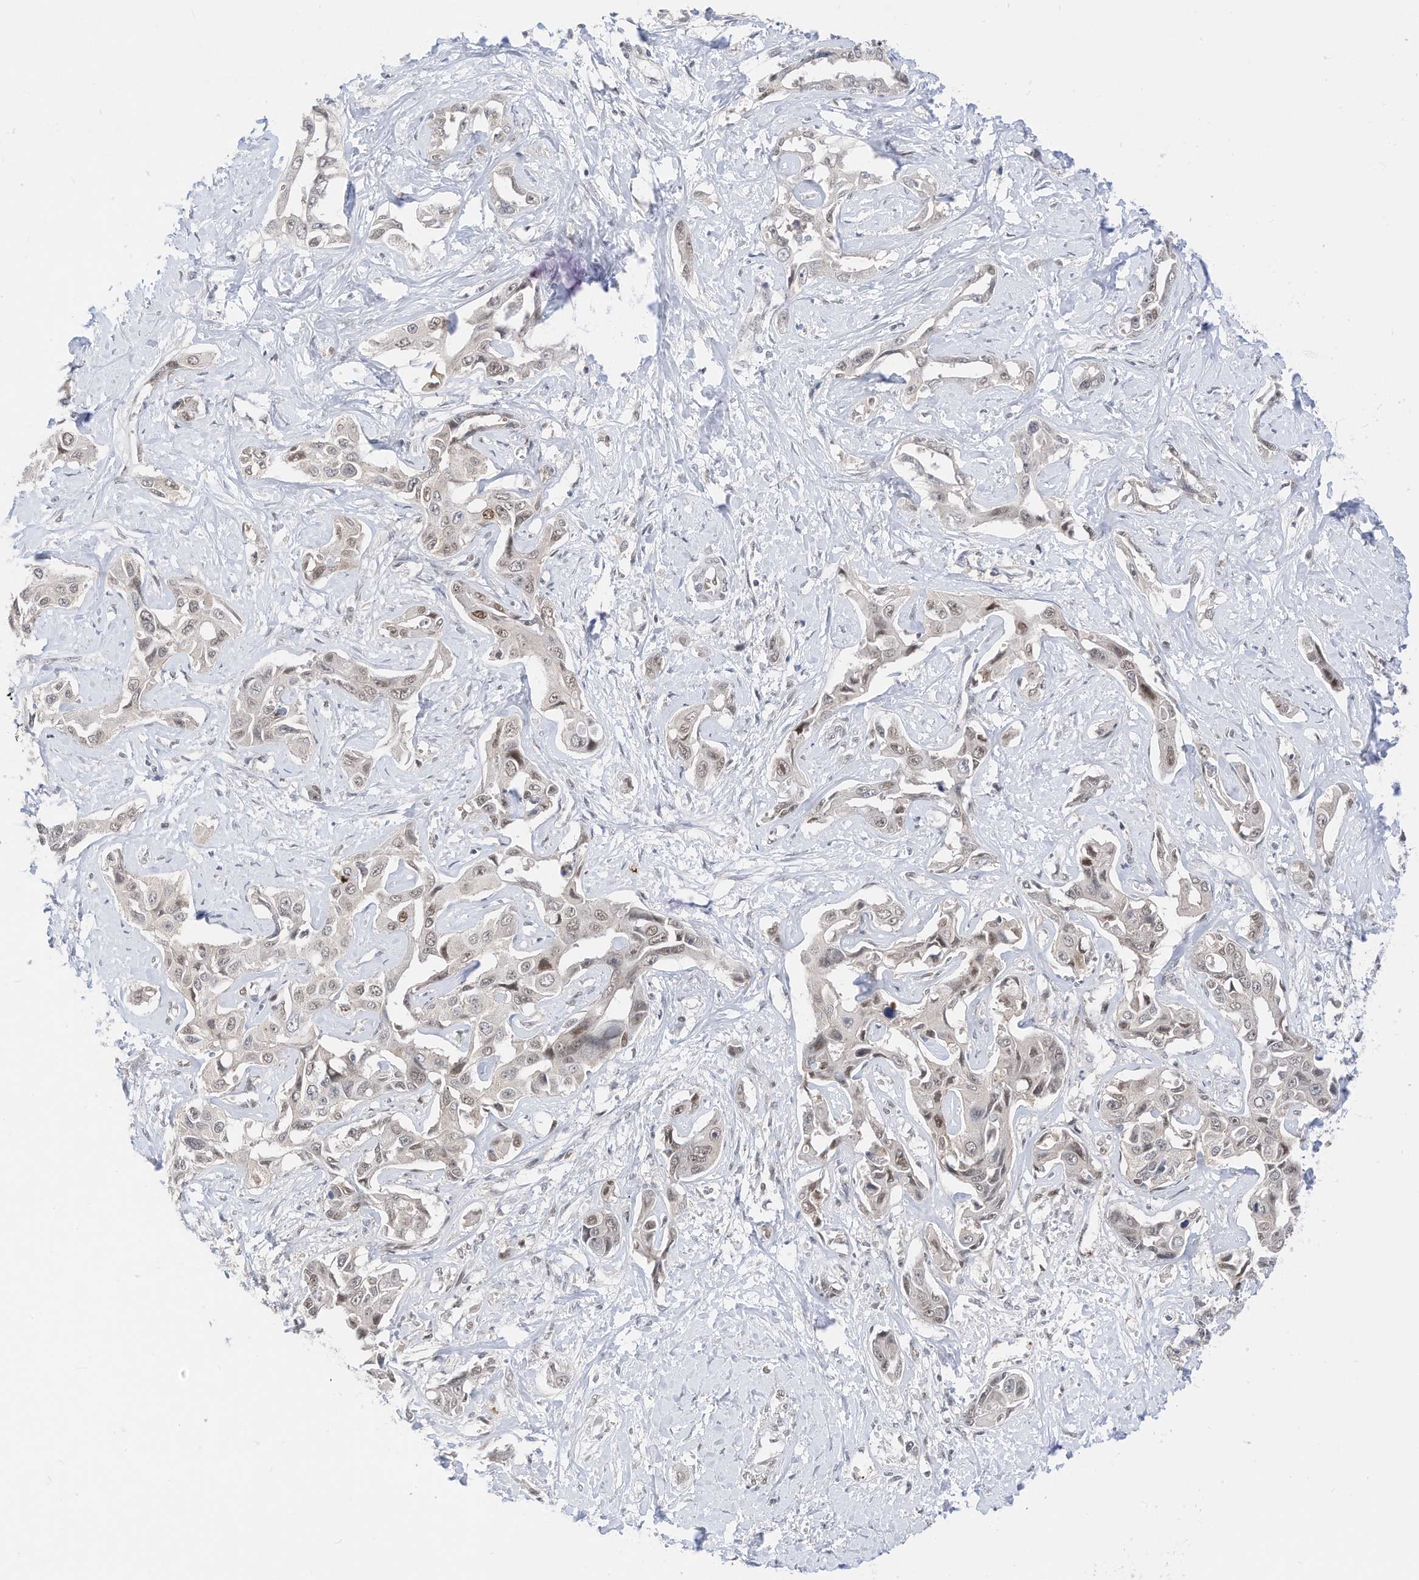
{"staining": {"intensity": "weak", "quantity": "25%-75%", "location": "nuclear"}, "tissue": "liver cancer", "cell_type": "Tumor cells", "image_type": "cancer", "snomed": [{"axis": "morphology", "description": "Cholangiocarcinoma"}, {"axis": "topography", "description": "Liver"}], "caption": "A brown stain highlights weak nuclear expression of a protein in human cholangiocarcinoma (liver) tumor cells.", "gene": "OGT", "patient": {"sex": "male", "age": 59}}